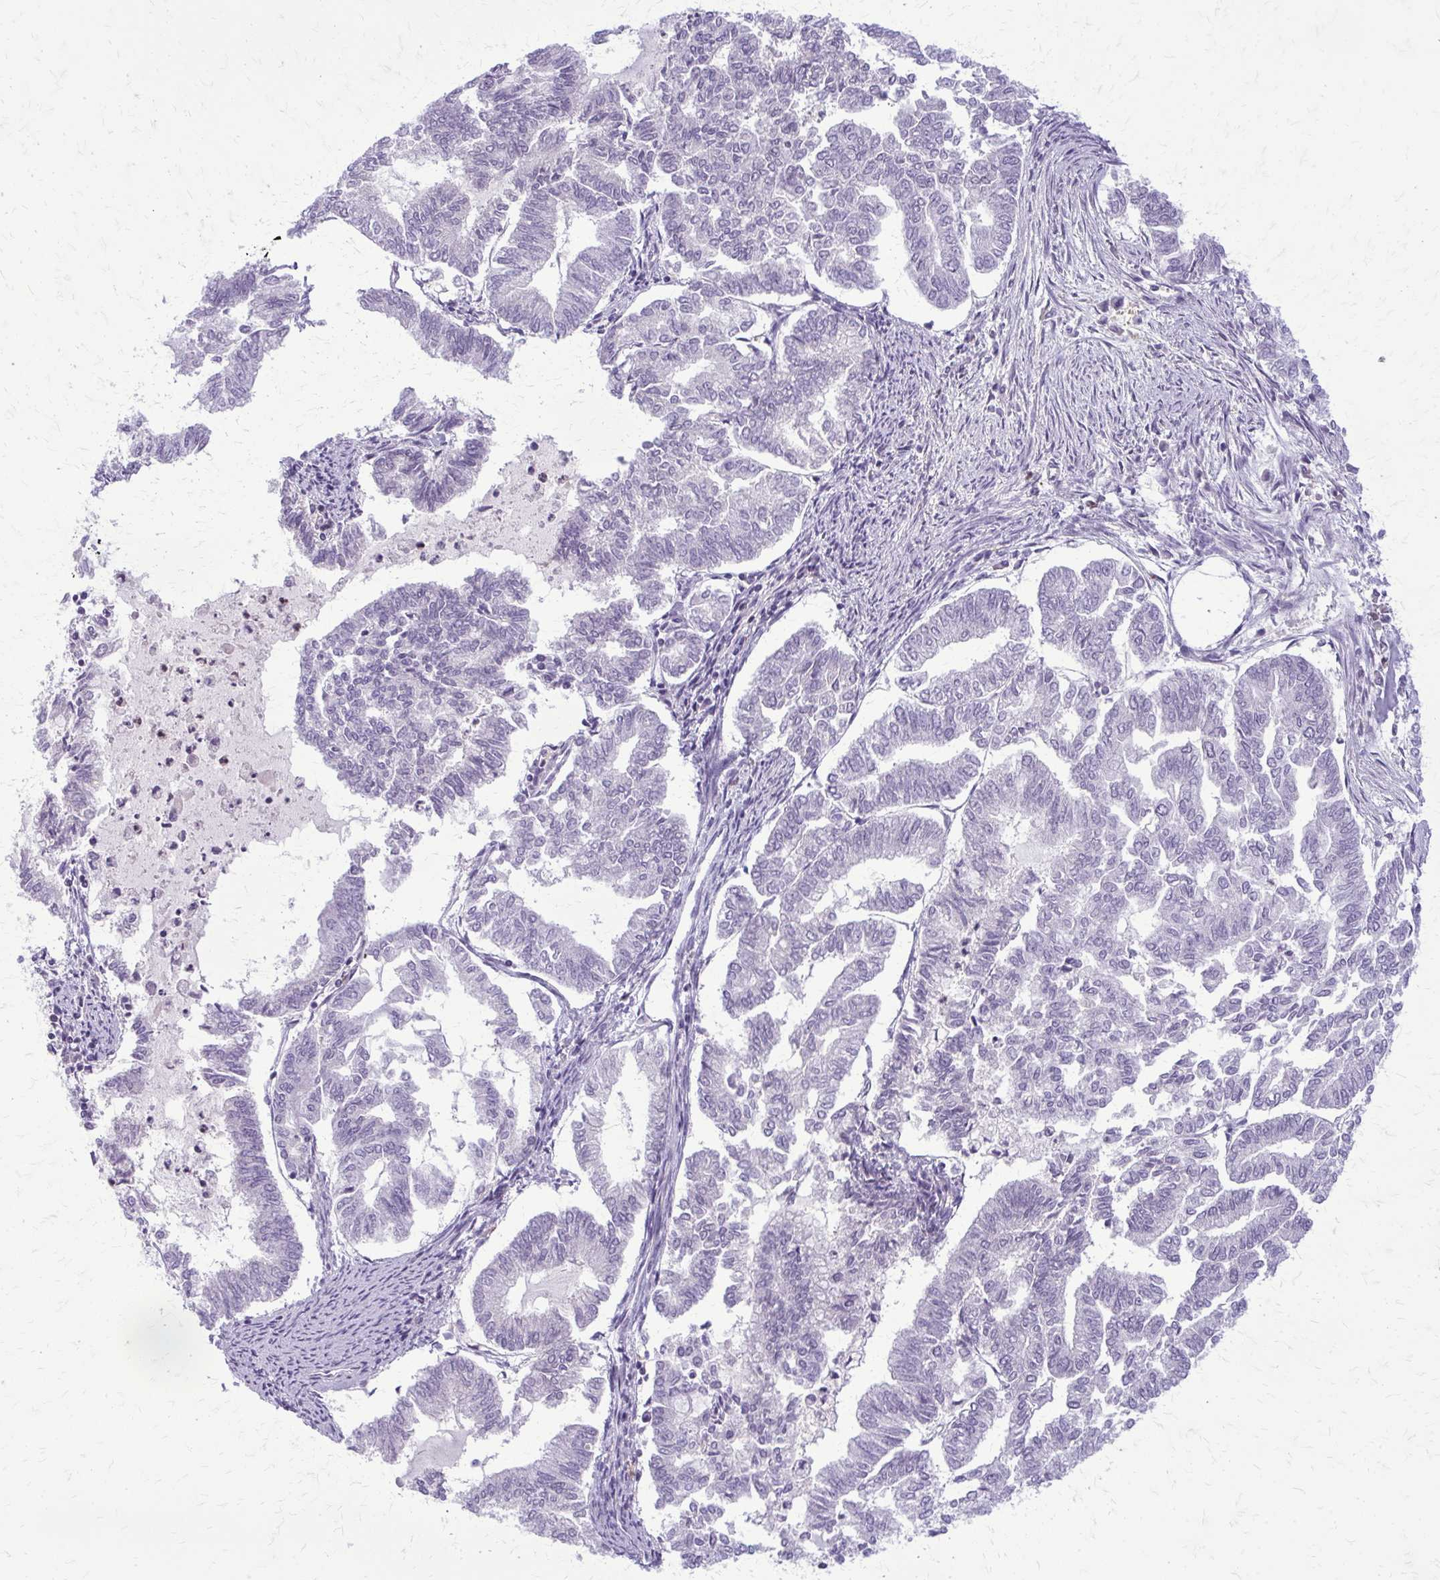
{"staining": {"intensity": "negative", "quantity": "none", "location": "none"}, "tissue": "endometrial cancer", "cell_type": "Tumor cells", "image_type": "cancer", "snomed": [{"axis": "morphology", "description": "Adenocarcinoma, NOS"}, {"axis": "topography", "description": "Endometrium"}], "caption": "This is an immunohistochemistry image of endometrial adenocarcinoma. There is no staining in tumor cells.", "gene": "GLRX", "patient": {"sex": "female", "age": 79}}